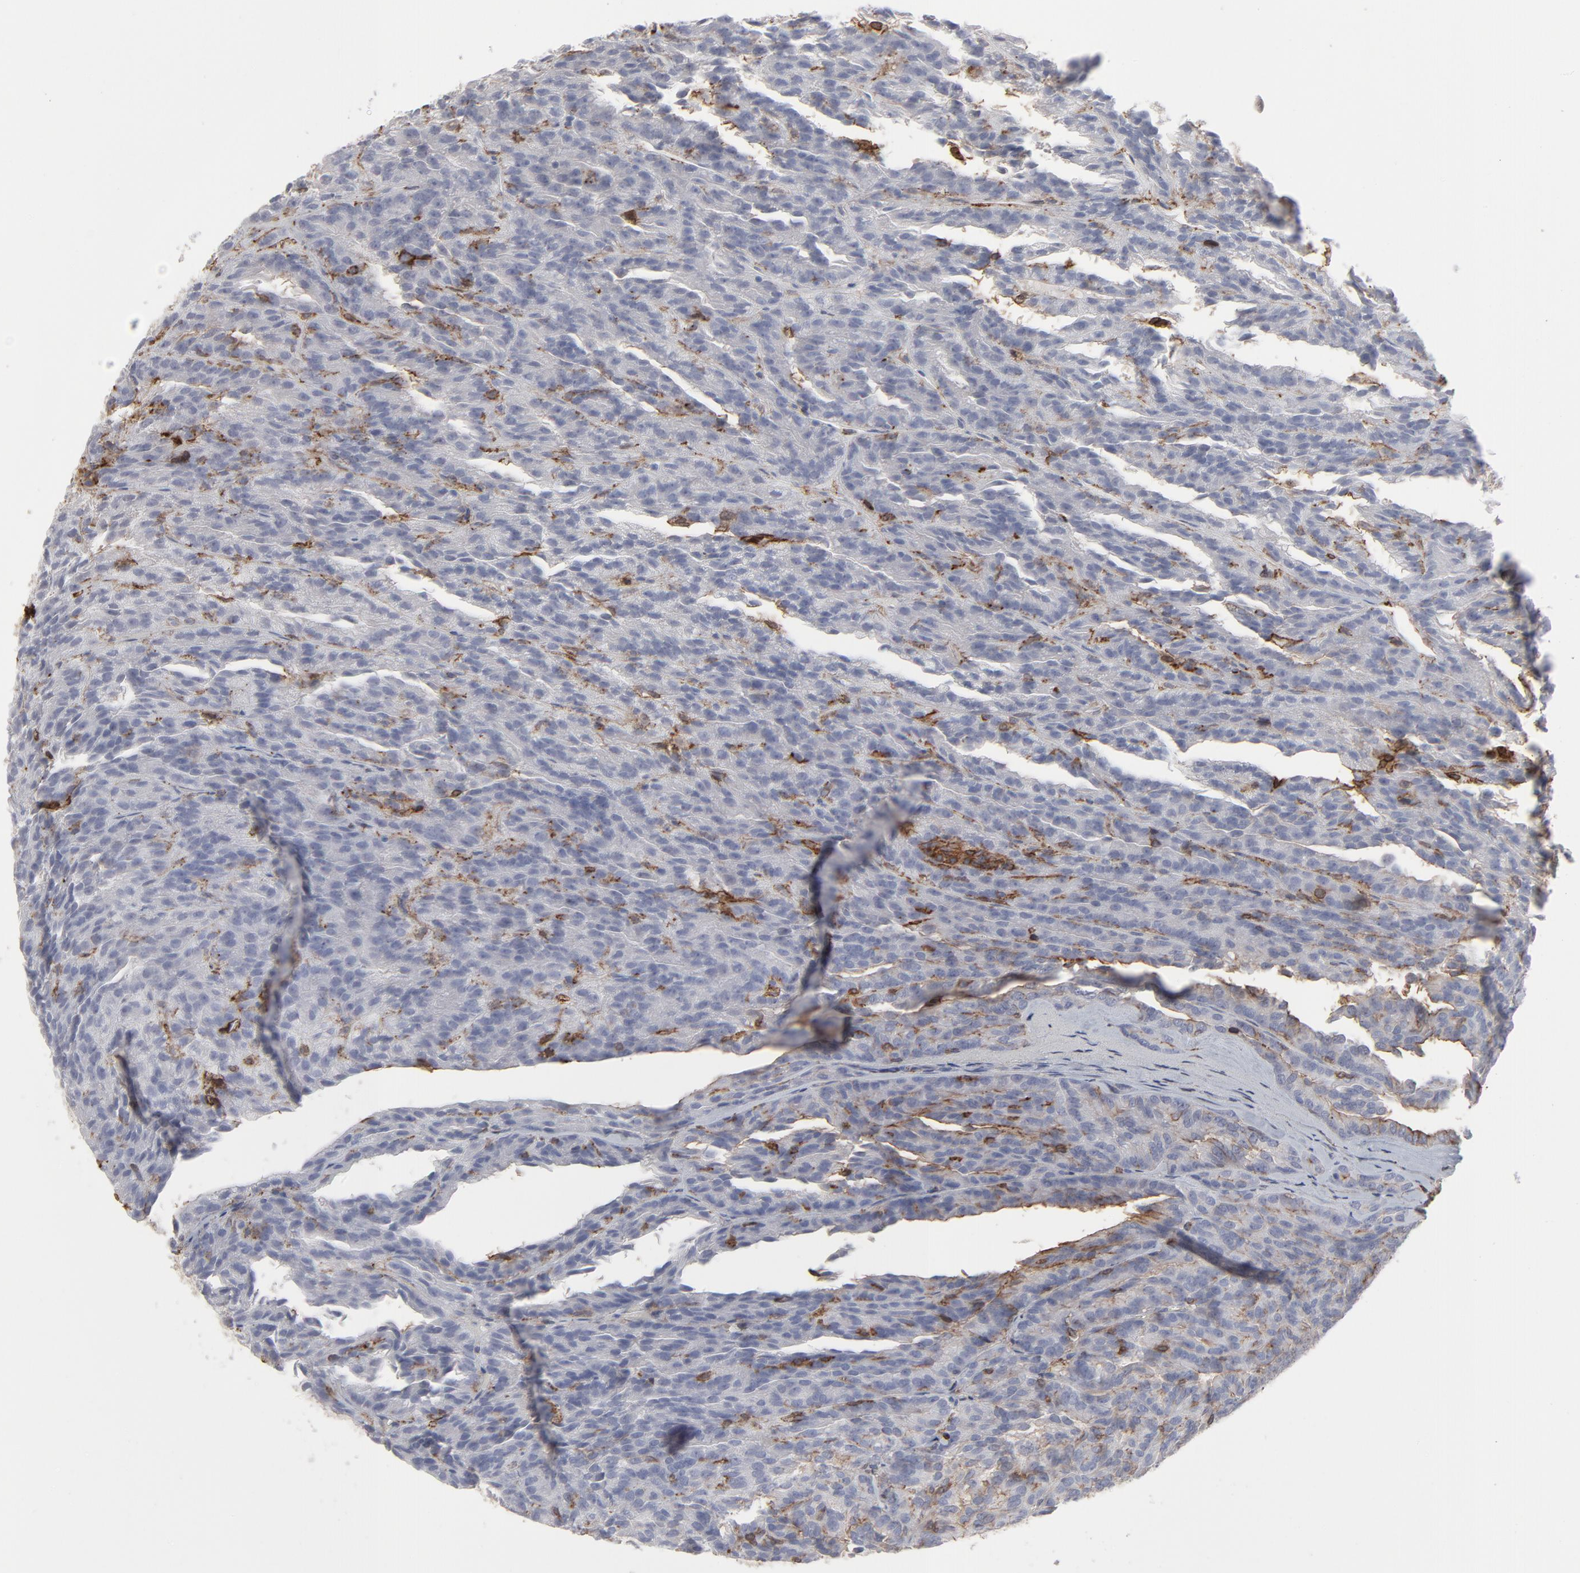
{"staining": {"intensity": "weak", "quantity": "25%-75%", "location": "cytoplasmic/membranous"}, "tissue": "renal cancer", "cell_type": "Tumor cells", "image_type": "cancer", "snomed": [{"axis": "morphology", "description": "Adenocarcinoma, NOS"}, {"axis": "topography", "description": "Kidney"}], "caption": "Human adenocarcinoma (renal) stained for a protein (brown) displays weak cytoplasmic/membranous positive staining in approximately 25%-75% of tumor cells.", "gene": "ANXA5", "patient": {"sex": "male", "age": 46}}